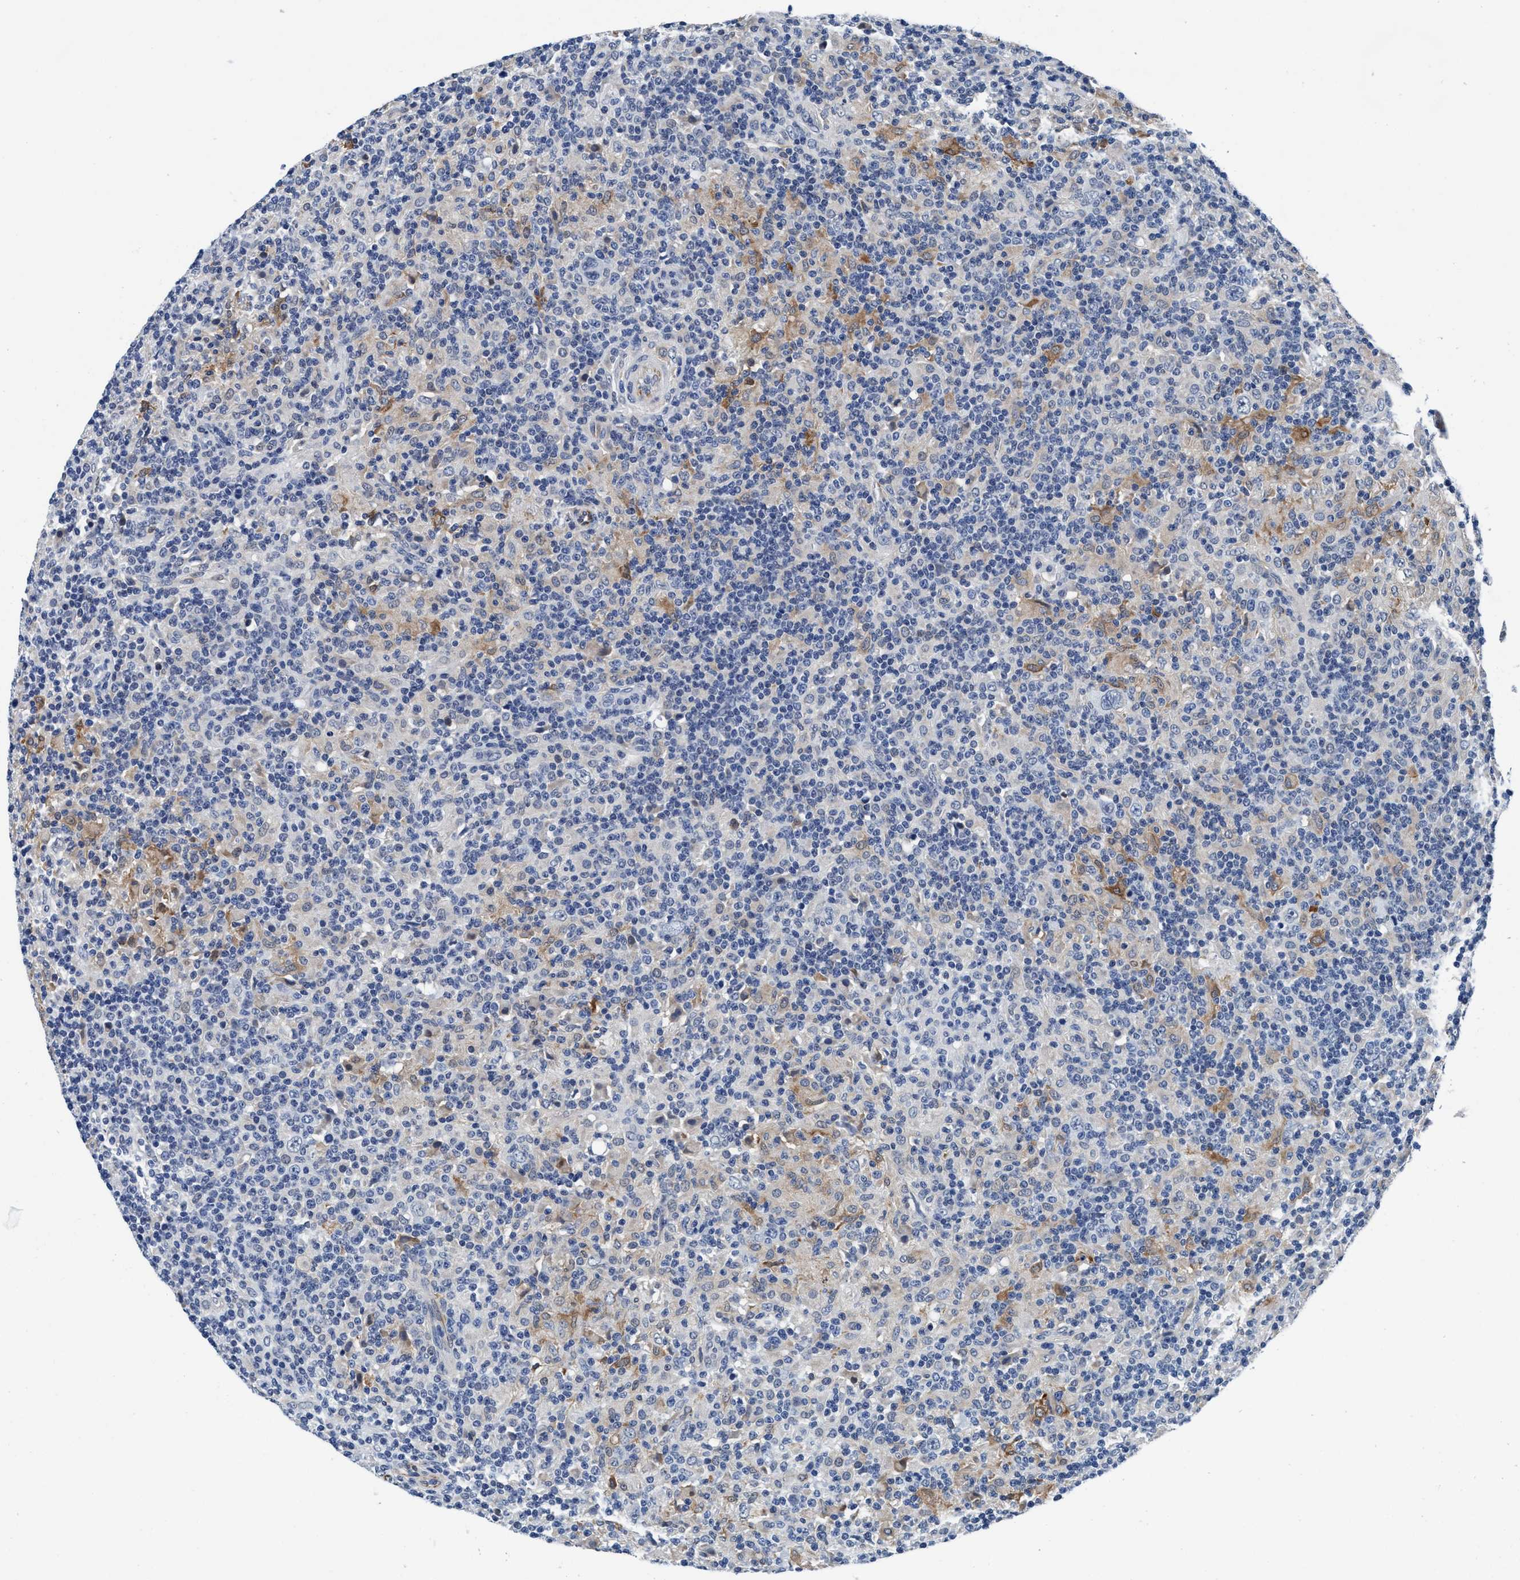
{"staining": {"intensity": "negative", "quantity": "none", "location": "none"}, "tissue": "lymphoma", "cell_type": "Tumor cells", "image_type": "cancer", "snomed": [{"axis": "morphology", "description": "Hodgkin's disease, NOS"}, {"axis": "topography", "description": "Lymph node"}], "caption": "Immunohistochemical staining of lymphoma shows no significant positivity in tumor cells.", "gene": "TMEM94", "patient": {"sex": "male", "age": 70}}